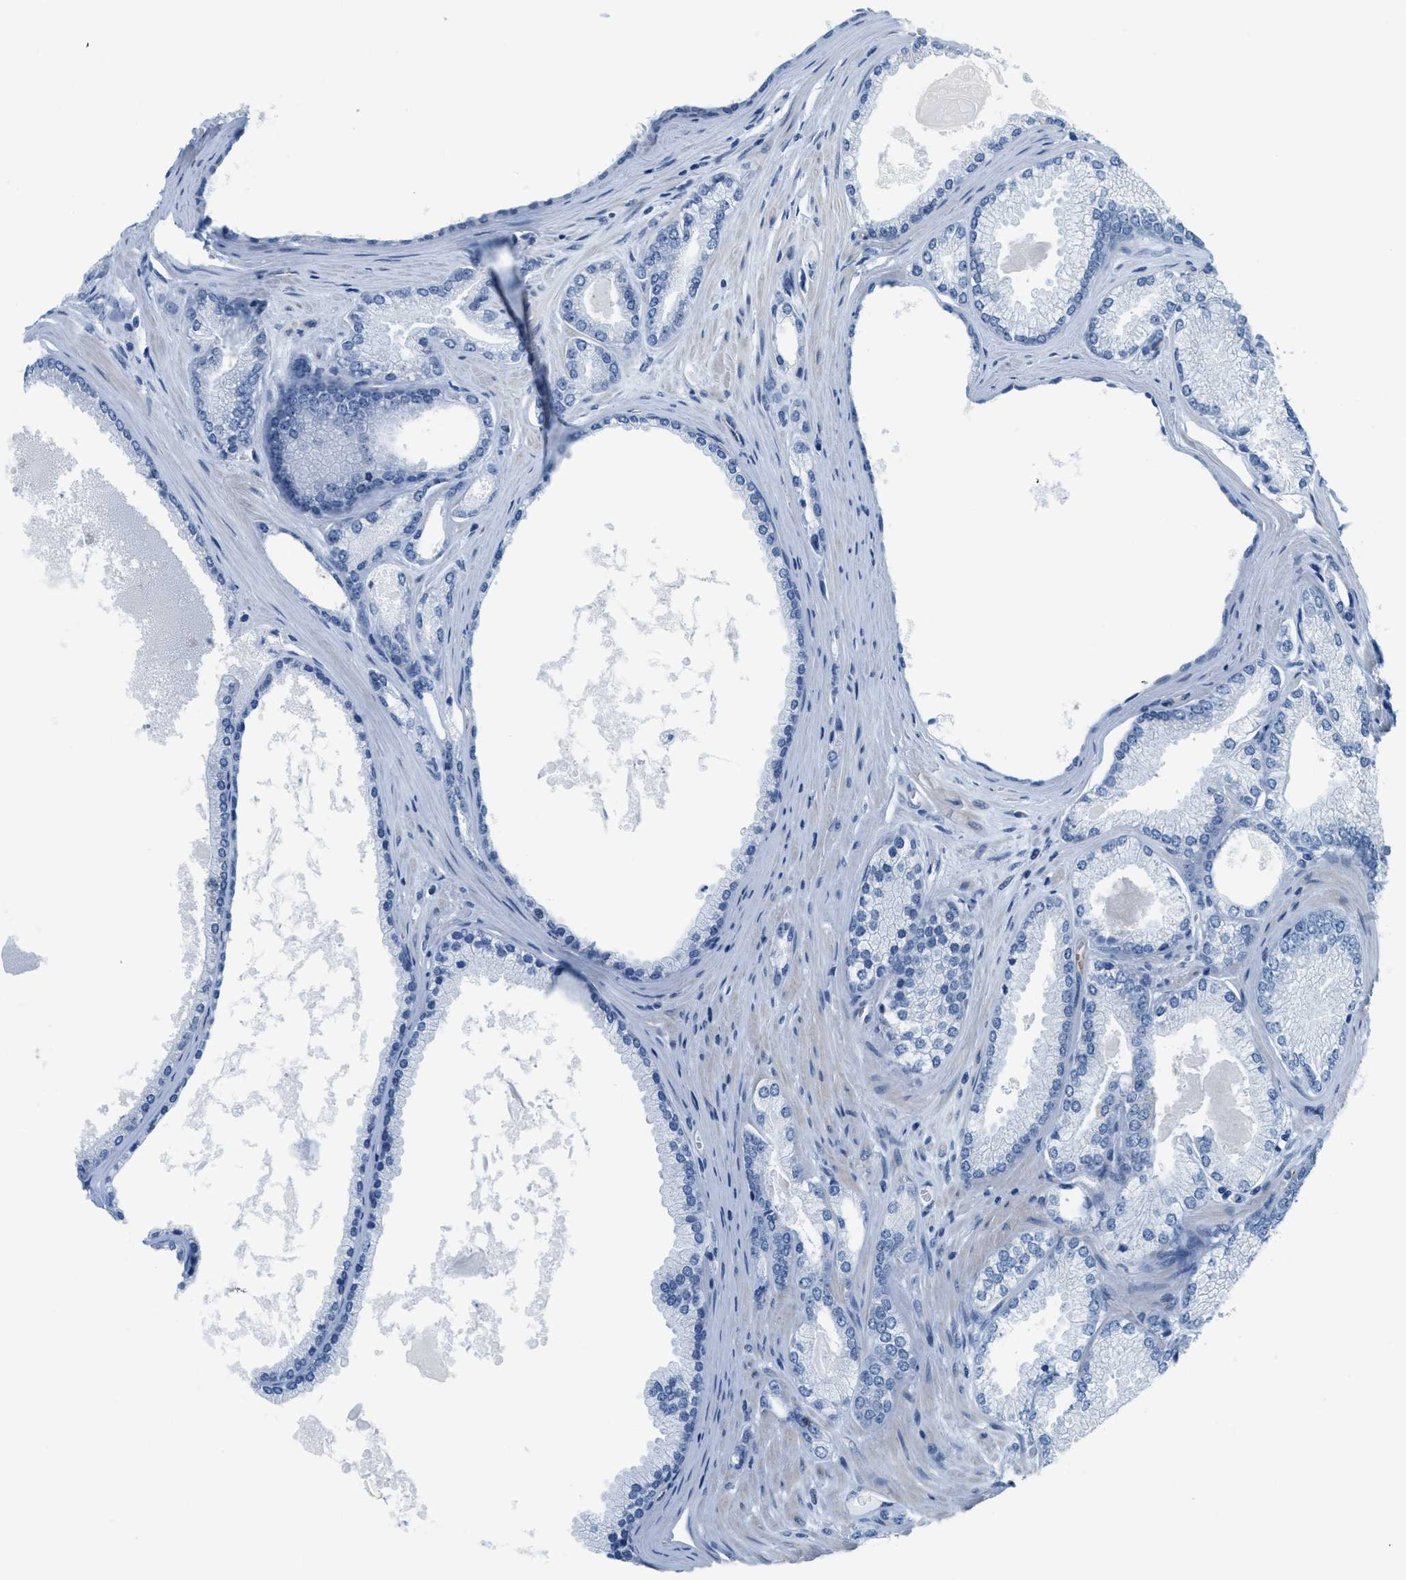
{"staining": {"intensity": "negative", "quantity": "none", "location": "none"}, "tissue": "prostate cancer", "cell_type": "Tumor cells", "image_type": "cancer", "snomed": [{"axis": "morphology", "description": "Adenocarcinoma, High grade"}, {"axis": "topography", "description": "Prostate"}], "caption": "Immunohistochemistry (IHC) micrograph of human adenocarcinoma (high-grade) (prostate) stained for a protein (brown), which reveals no staining in tumor cells.", "gene": "SLC12A1", "patient": {"sex": "male", "age": 71}}